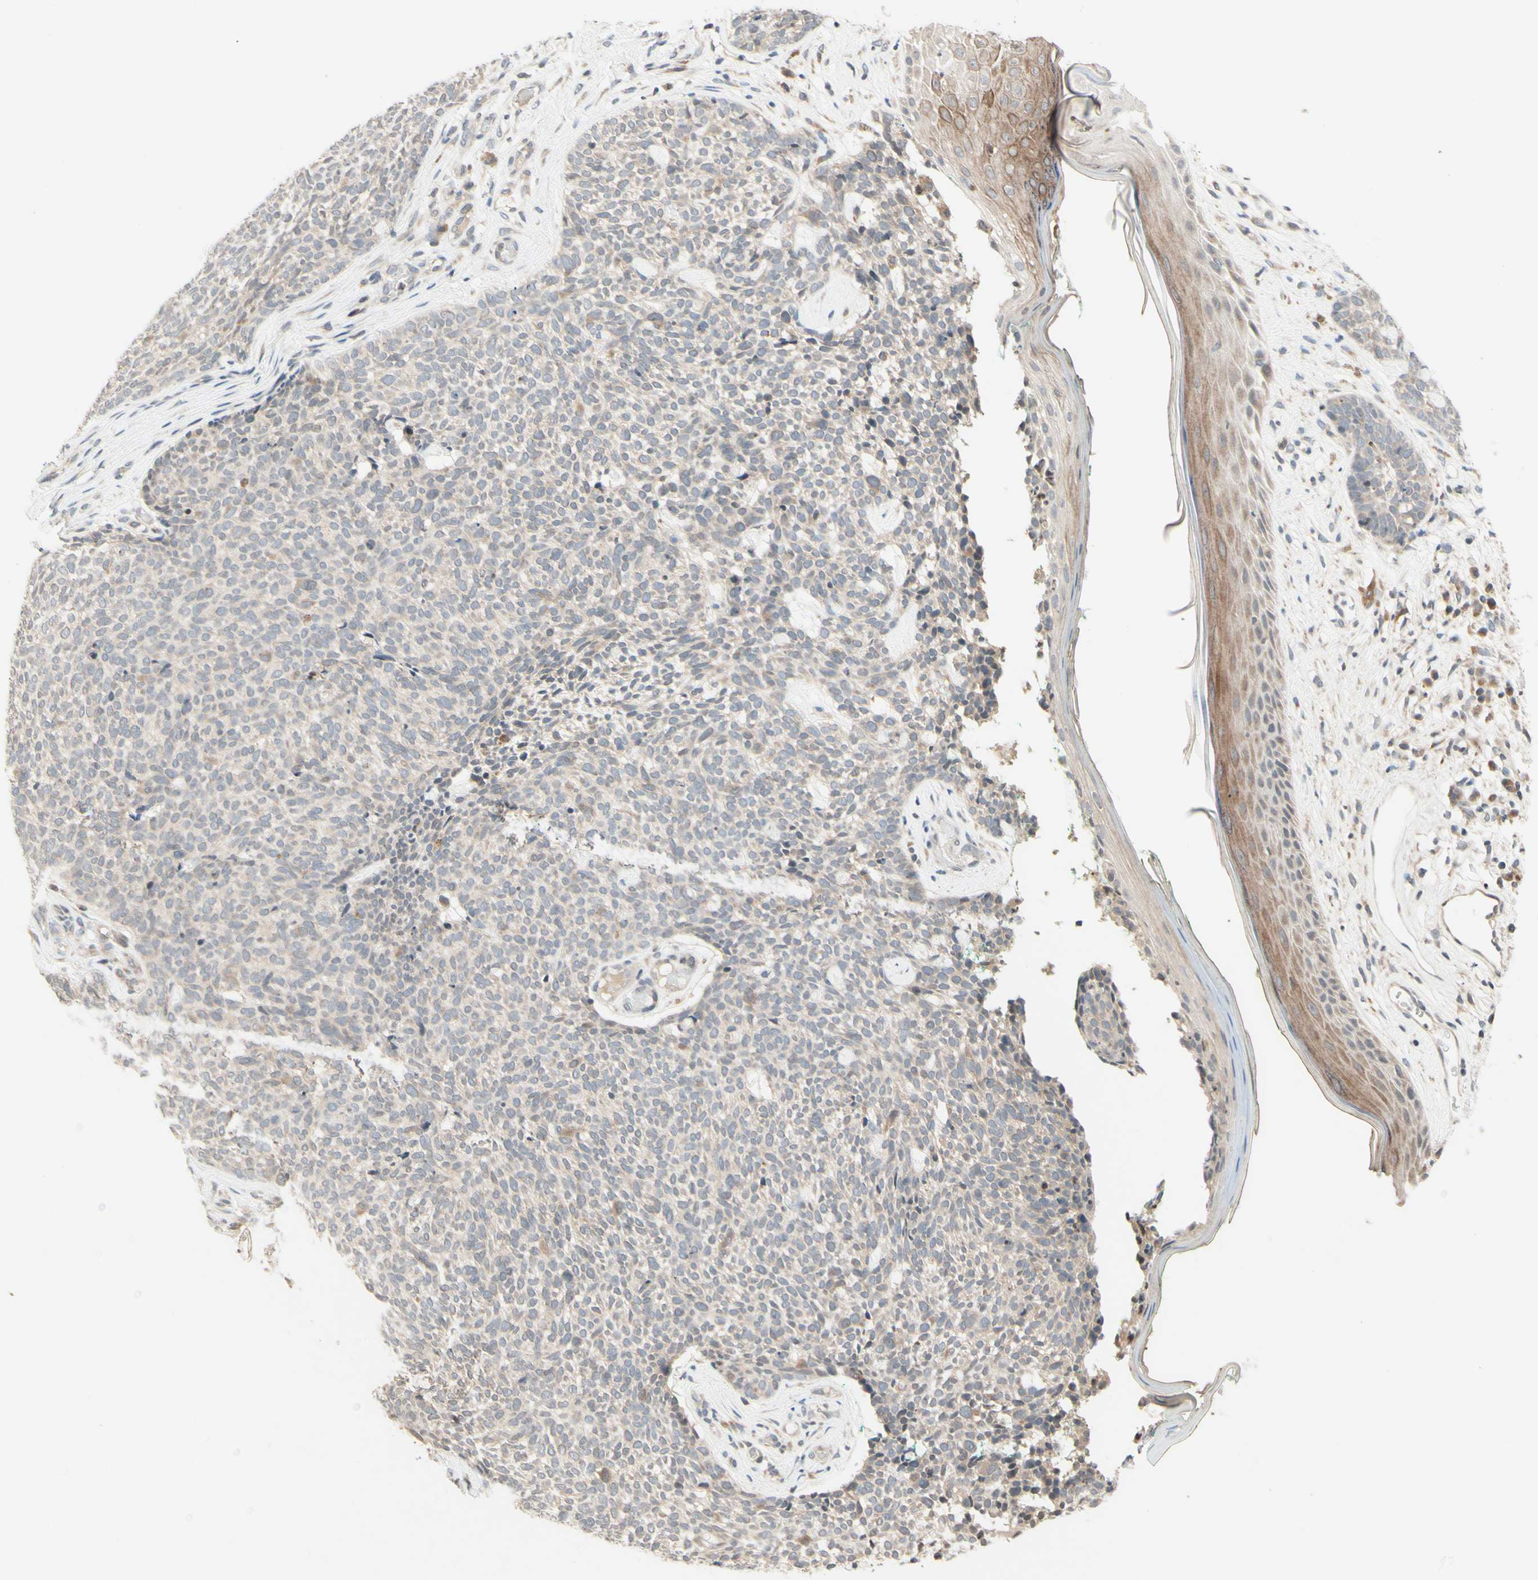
{"staining": {"intensity": "weak", "quantity": ">75%", "location": "cytoplasmic/membranous"}, "tissue": "skin cancer", "cell_type": "Tumor cells", "image_type": "cancer", "snomed": [{"axis": "morphology", "description": "Basal cell carcinoma"}, {"axis": "topography", "description": "Skin"}], "caption": "Protein expression analysis of human basal cell carcinoma (skin) reveals weak cytoplasmic/membranous positivity in about >75% of tumor cells. (DAB IHC with brightfield microscopy, high magnification).", "gene": "ZW10", "patient": {"sex": "female", "age": 84}}